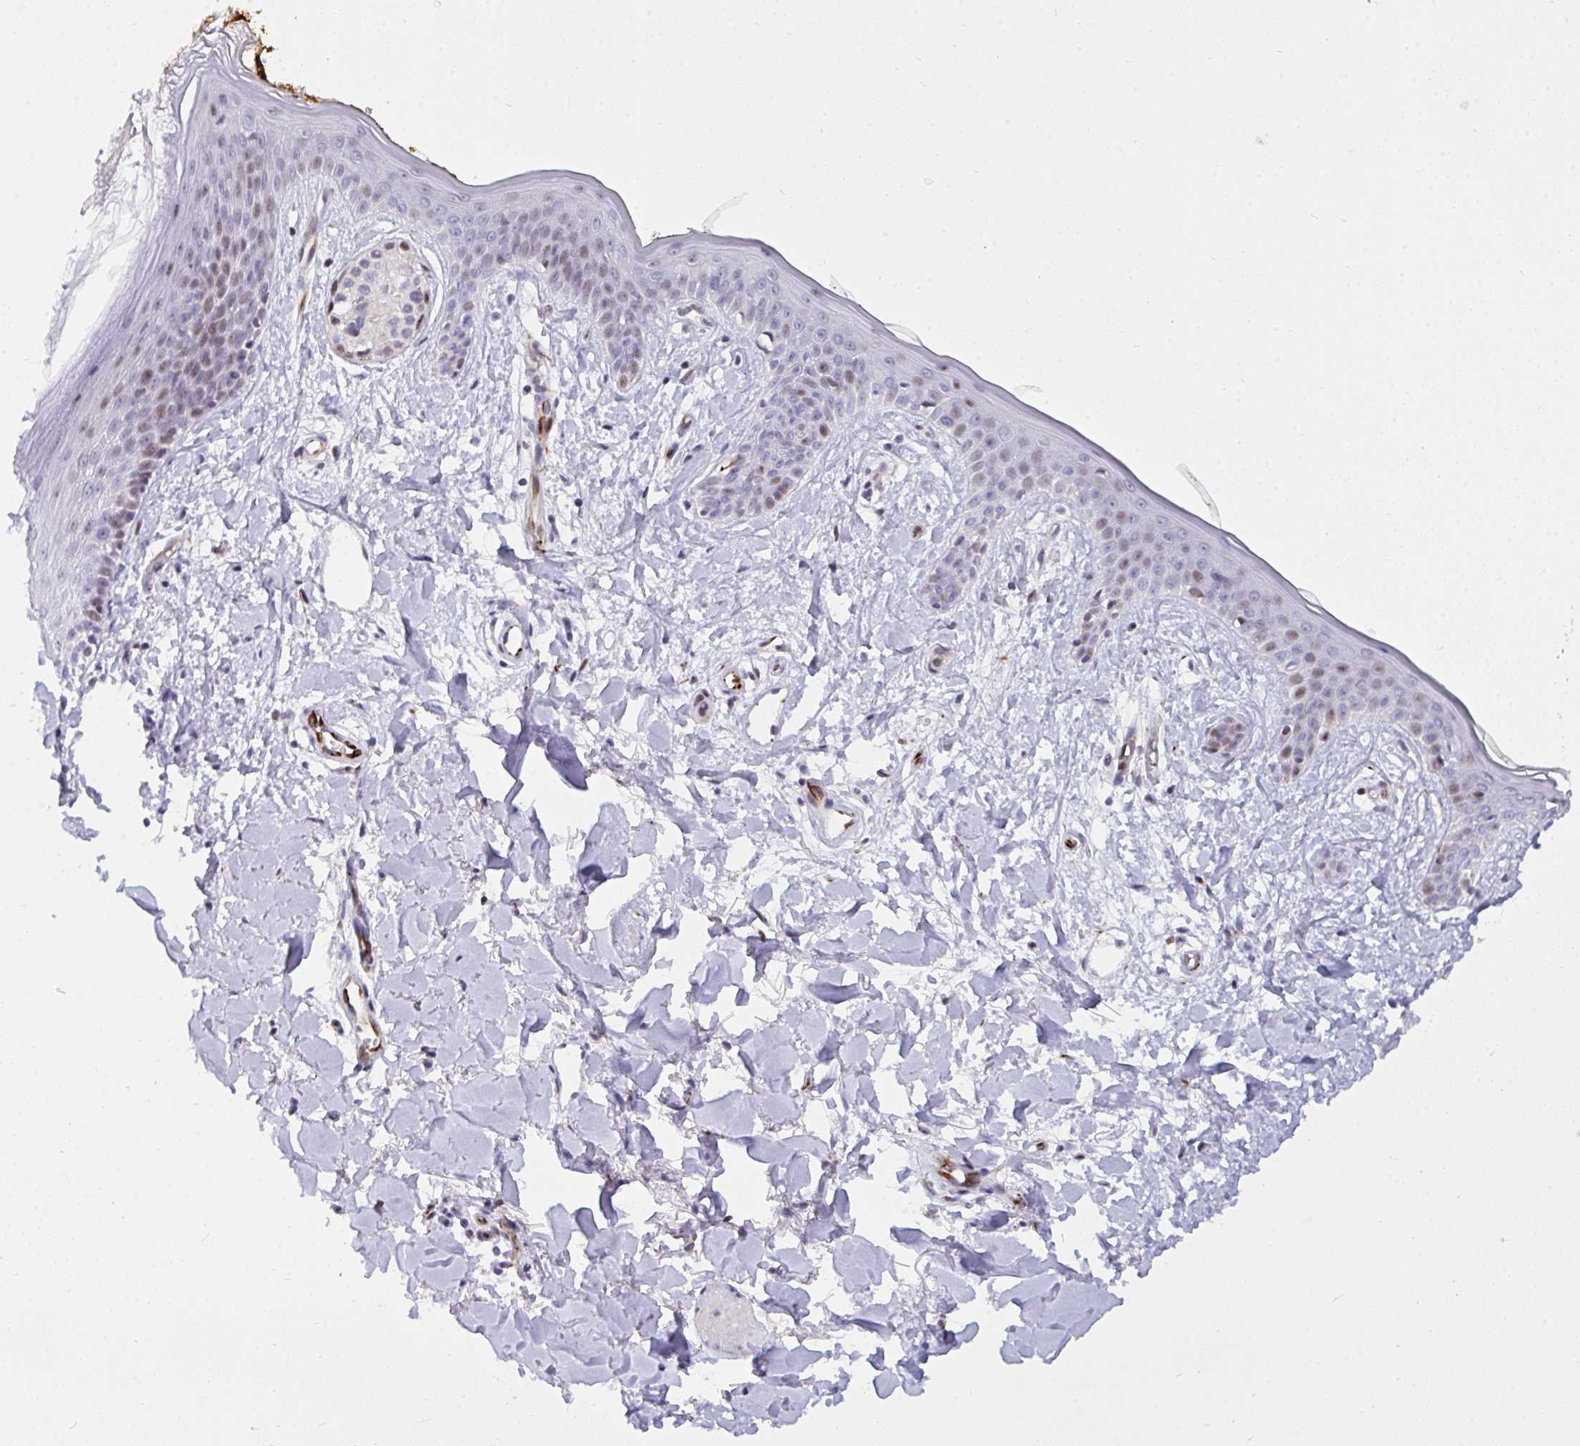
{"staining": {"intensity": "negative", "quantity": "none", "location": "none"}, "tissue": "skin", "cell_type": "Fibroblasts", "image_type": "normal", "snomed": [{"axis": "morphology", "description": "Normal tissue, NOS"}, {"axis": "topography", "description": "Skin"}], "caption": "IHC of benign human skin displays no expression in fibroblasts.", "gene": "PLPPR3", "patient": {"sex": "female", "age": 34}}